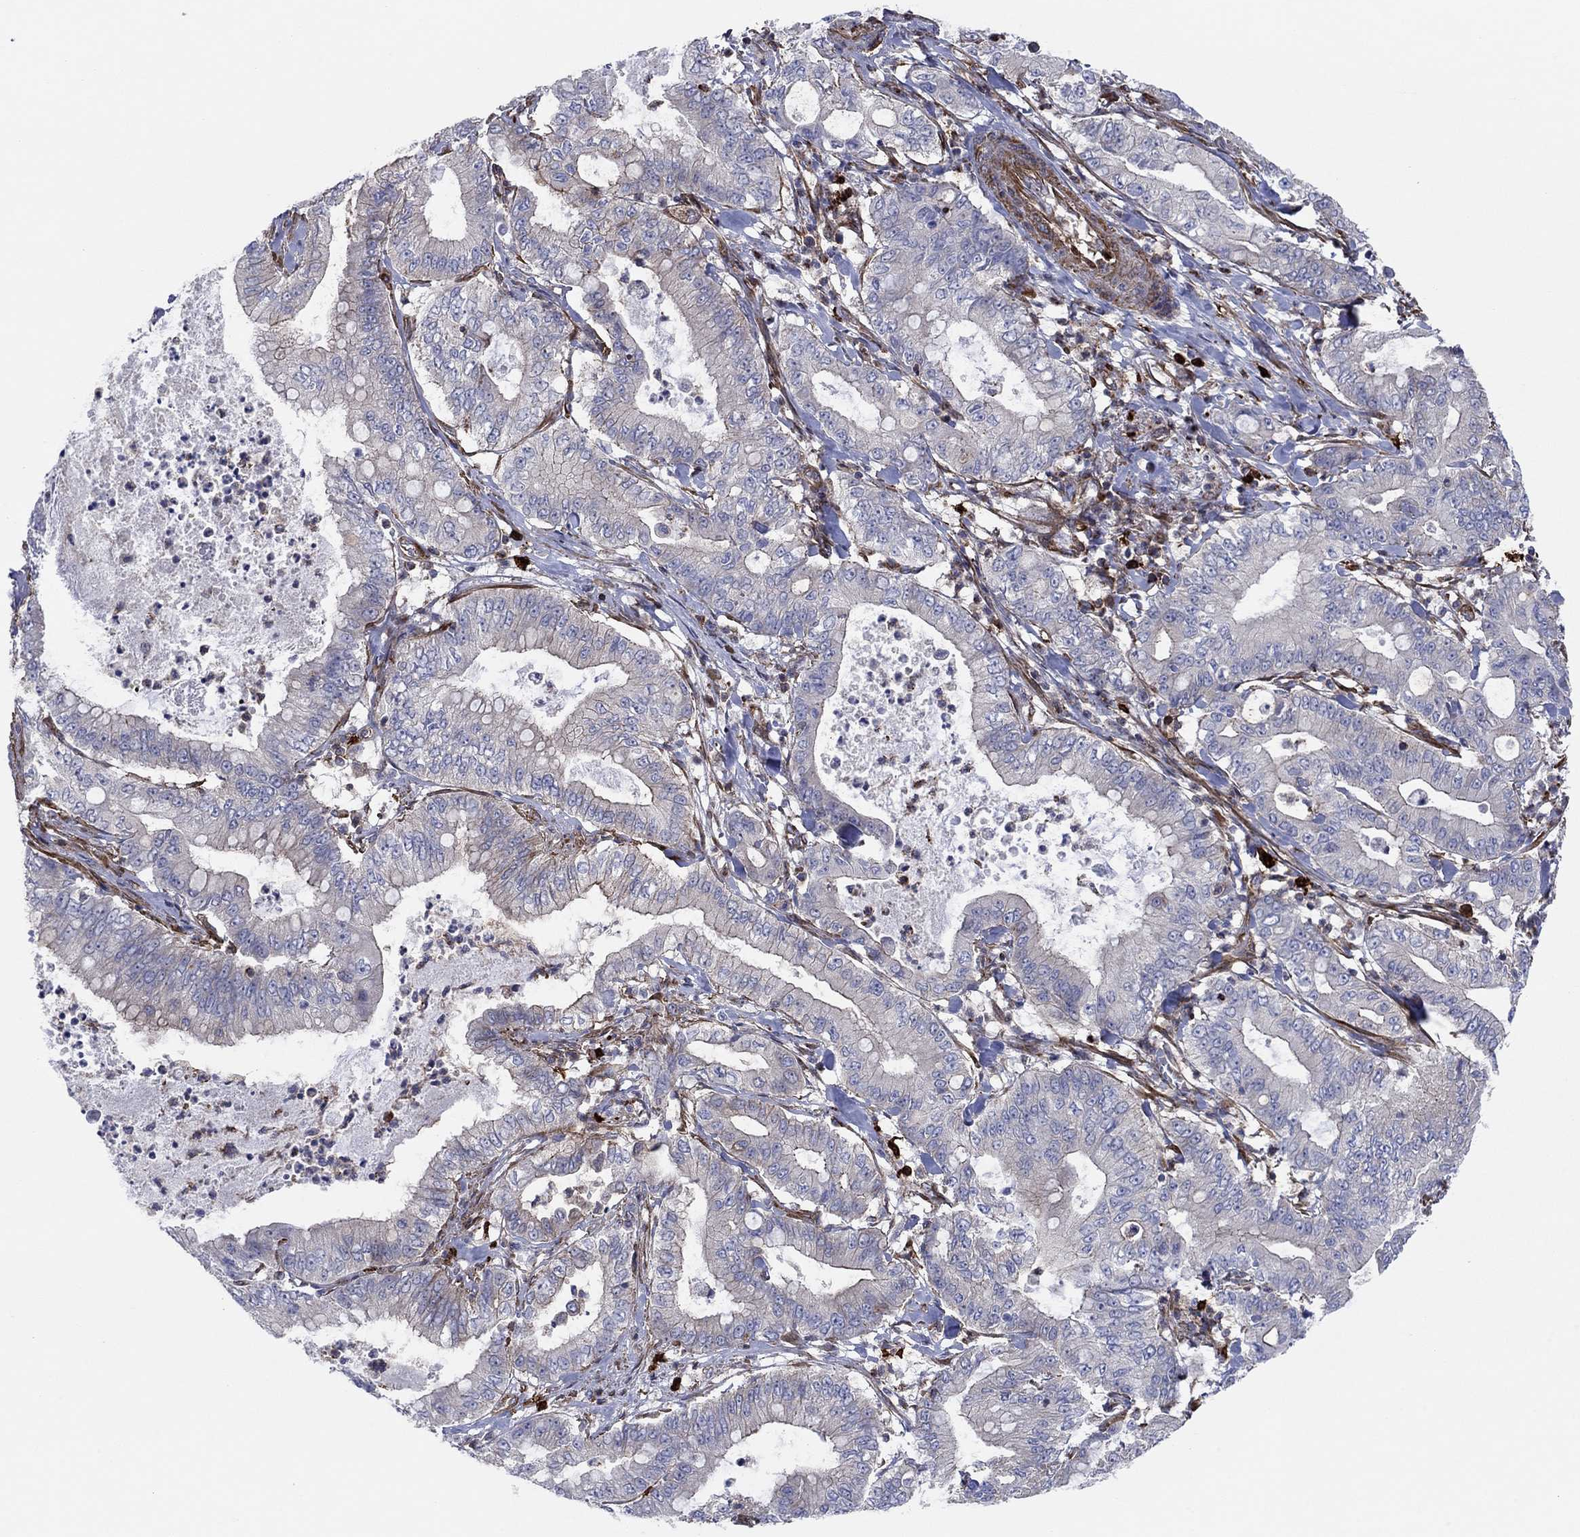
{"staining": {"intensity": "moderate", "quantity": "<25%", "location": "cytoplasmic/membranous"}, "tissue": "pancreatic cancer", "cell_type": "Tumor cells", "image_type": "cancer", "snomed": [{"axis": "morphology", "description": "Adenocarcinoma, NOS"}, {"axis": "topography", "description": "Pancreas"}], "caption": "This is an image of immunohistochemistry (IHC) staining of pancreatic cancer, which shows moderate expression in the cytoplasmic/membranous of tumor cells.", "gene": "PAG1", "patient": {"sex": "male", "age": 71}}